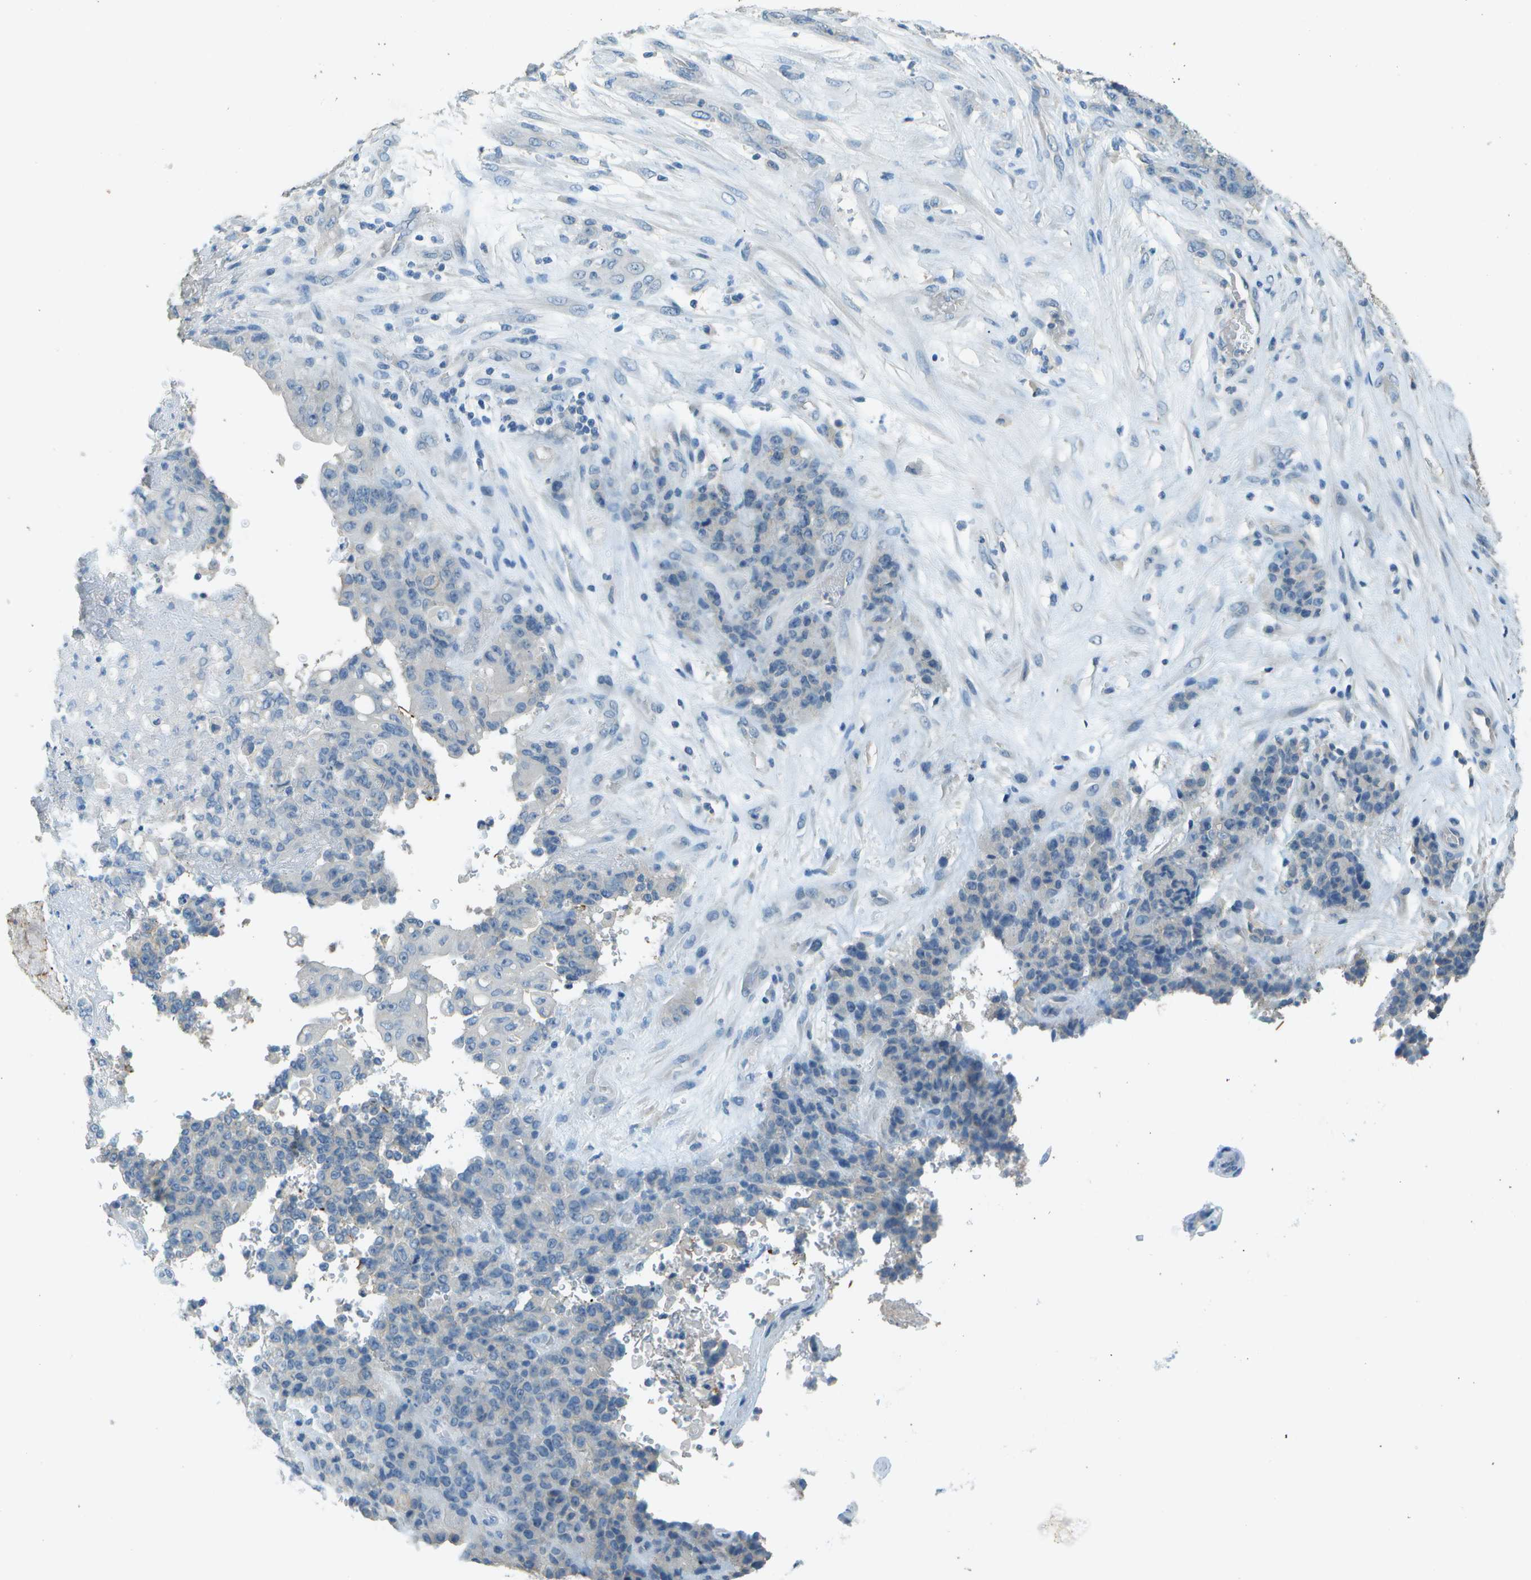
{"staining": {"intensity": "negative", "quantity": "none", "location": "none"}, "tissue": "stomach cancer", "cell_type": "Tumor cells", "image_type": "cancer", "snomed": [{"axis": "morphology", "description": "Adenocarcinoma, NOS"}, {"axis": "topography", "description": "Stomach"}], "caption": "Immunohistochemistry of human adenocarcinoma (stomach) displays no staining in tumor cells. (Immunohistochemistry, brightfield microscopy, high magnification).", "gene": "LGI2", "patient": {"sex": "female", "age": 73}}